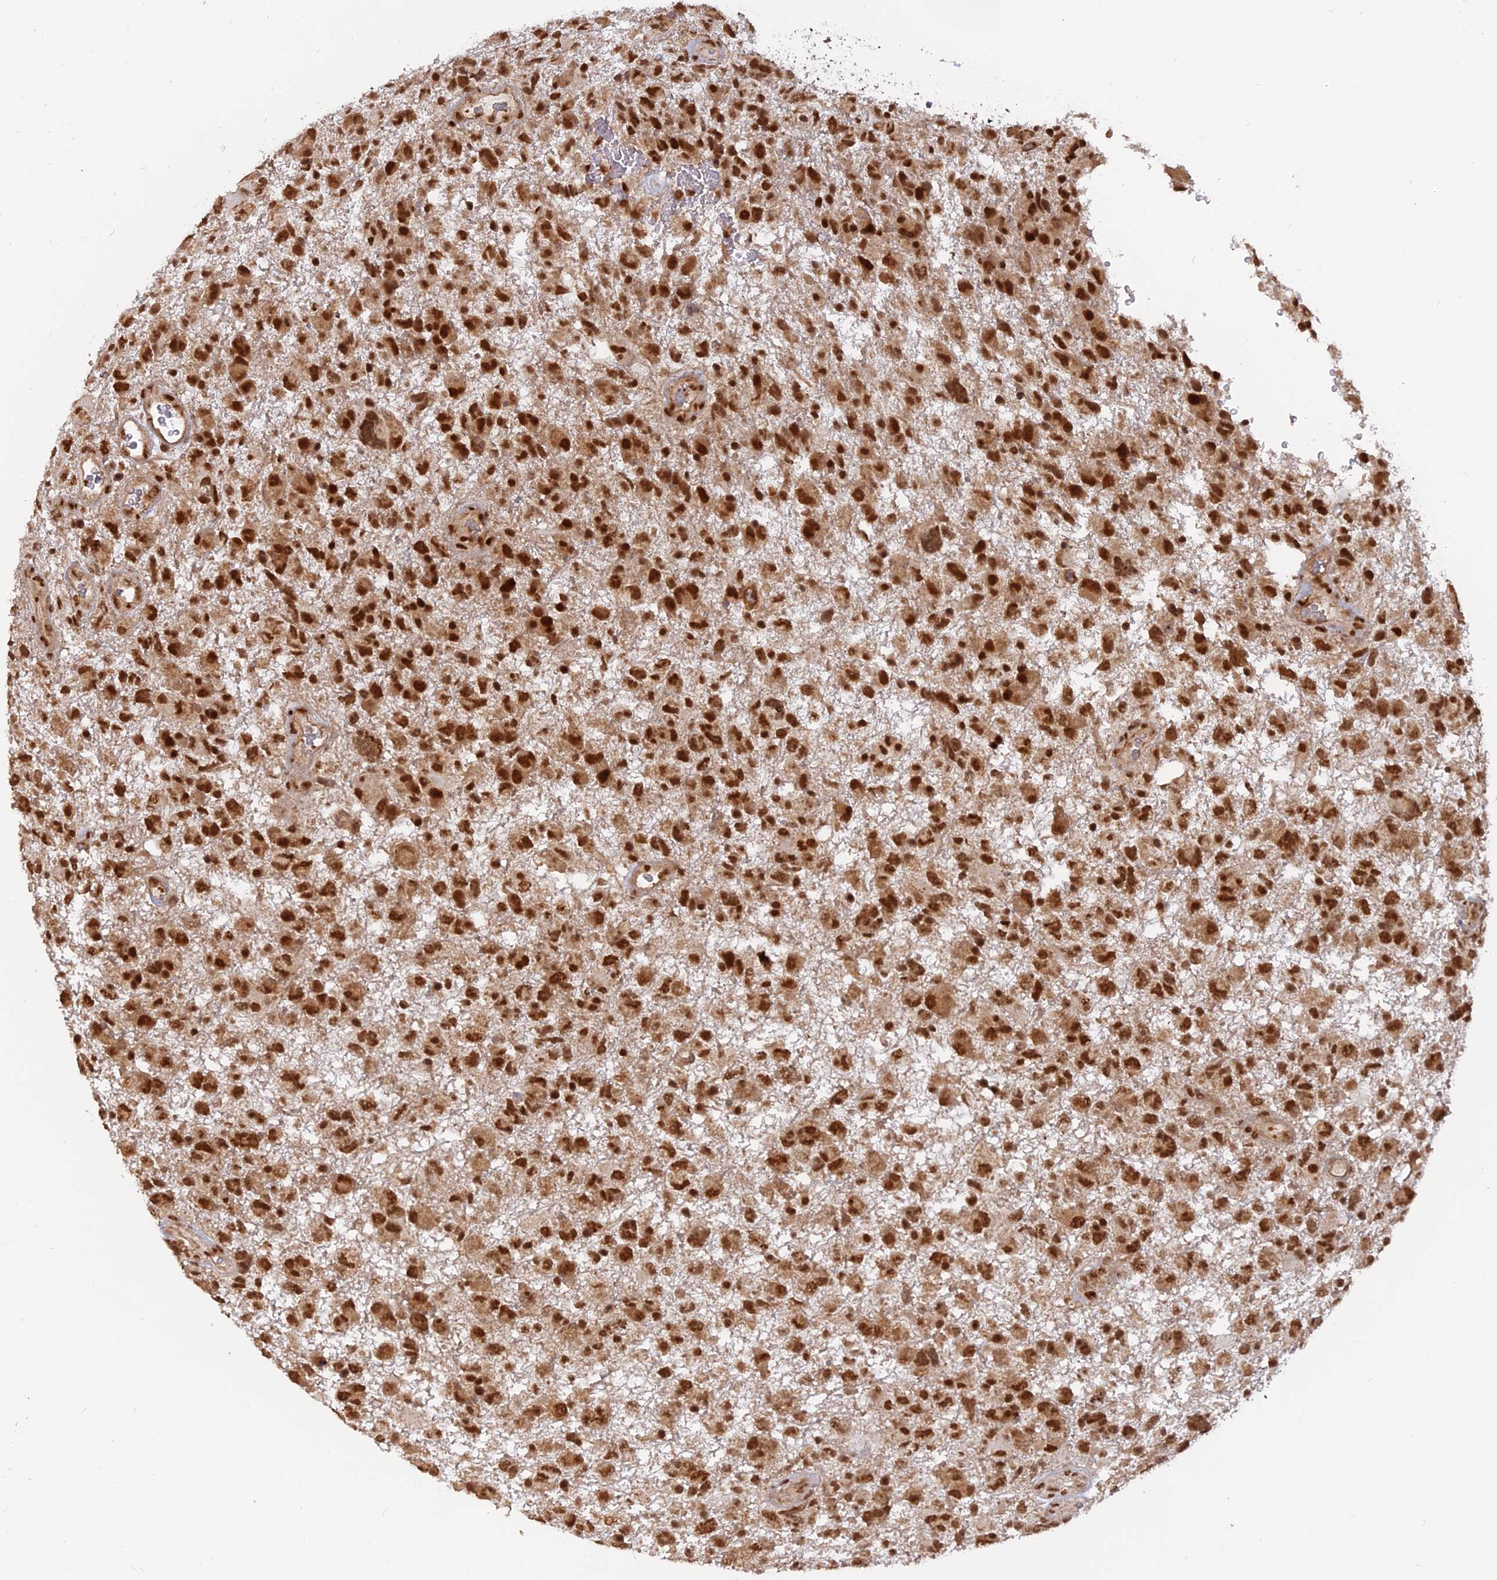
{"staining": {"intensity": "strong", "quantity": ">75%", "location": "nuclear"}, "tissue": "glioma", "cell_type": "Tumor cells", "image_type": "cancer", "snomed": [{"axis": "morphology", "description": "Glioma, malignant, High grade"}, {"axis": "topography", "description": "Brain"}], "caption": "Immunohistochemistry (DAB) staining of human malignant high-grade glioma reveals strong nuclear protein positivity in approximately >75% of tumor cells.", "gene": "PKIG", "patient": {"sex": "male", "age": 61}}